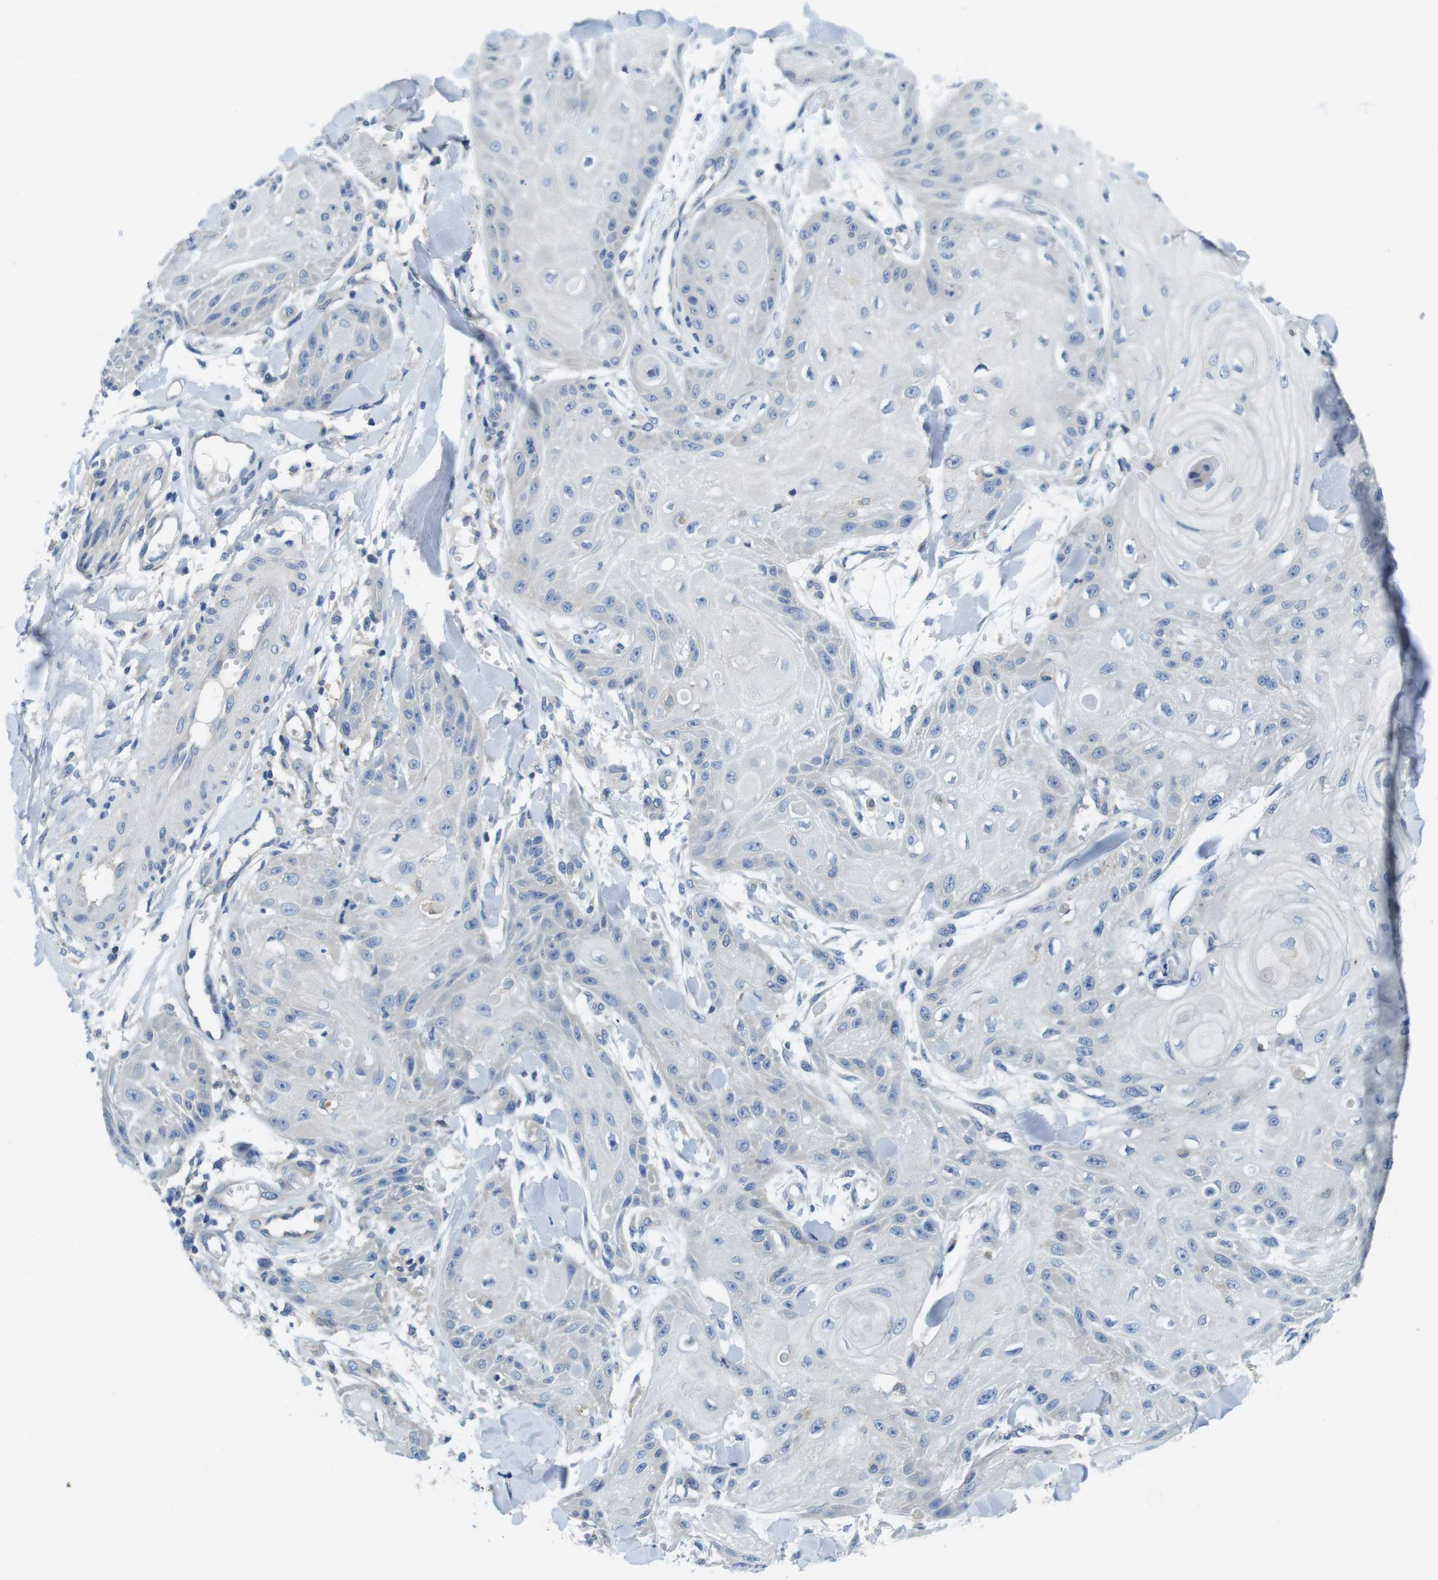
{"staining": {"intensity": "negative", "quantity": "none", "location": "none"}, "tissue": "skin cancer", "cell_type": "Tumor cells", "image_type": "cancer", "snomed": [{"axis": "morphology", "description": "Squamous cell carcinoma, NOS"}, {"axis": "topography", "description": "Skin"}], "caption": "High magnification brightfield microscopy of squamous cell carcinoma (skin) stained with DAB (brown) and counterstained with hematoxylin (blue): tumor cells show no significant staining. (DAB (3,3'-diaminobenzidine) IHC, high magnification).", "gene": "DENND4C", "patient": {"sex": "male", "age": 74}}